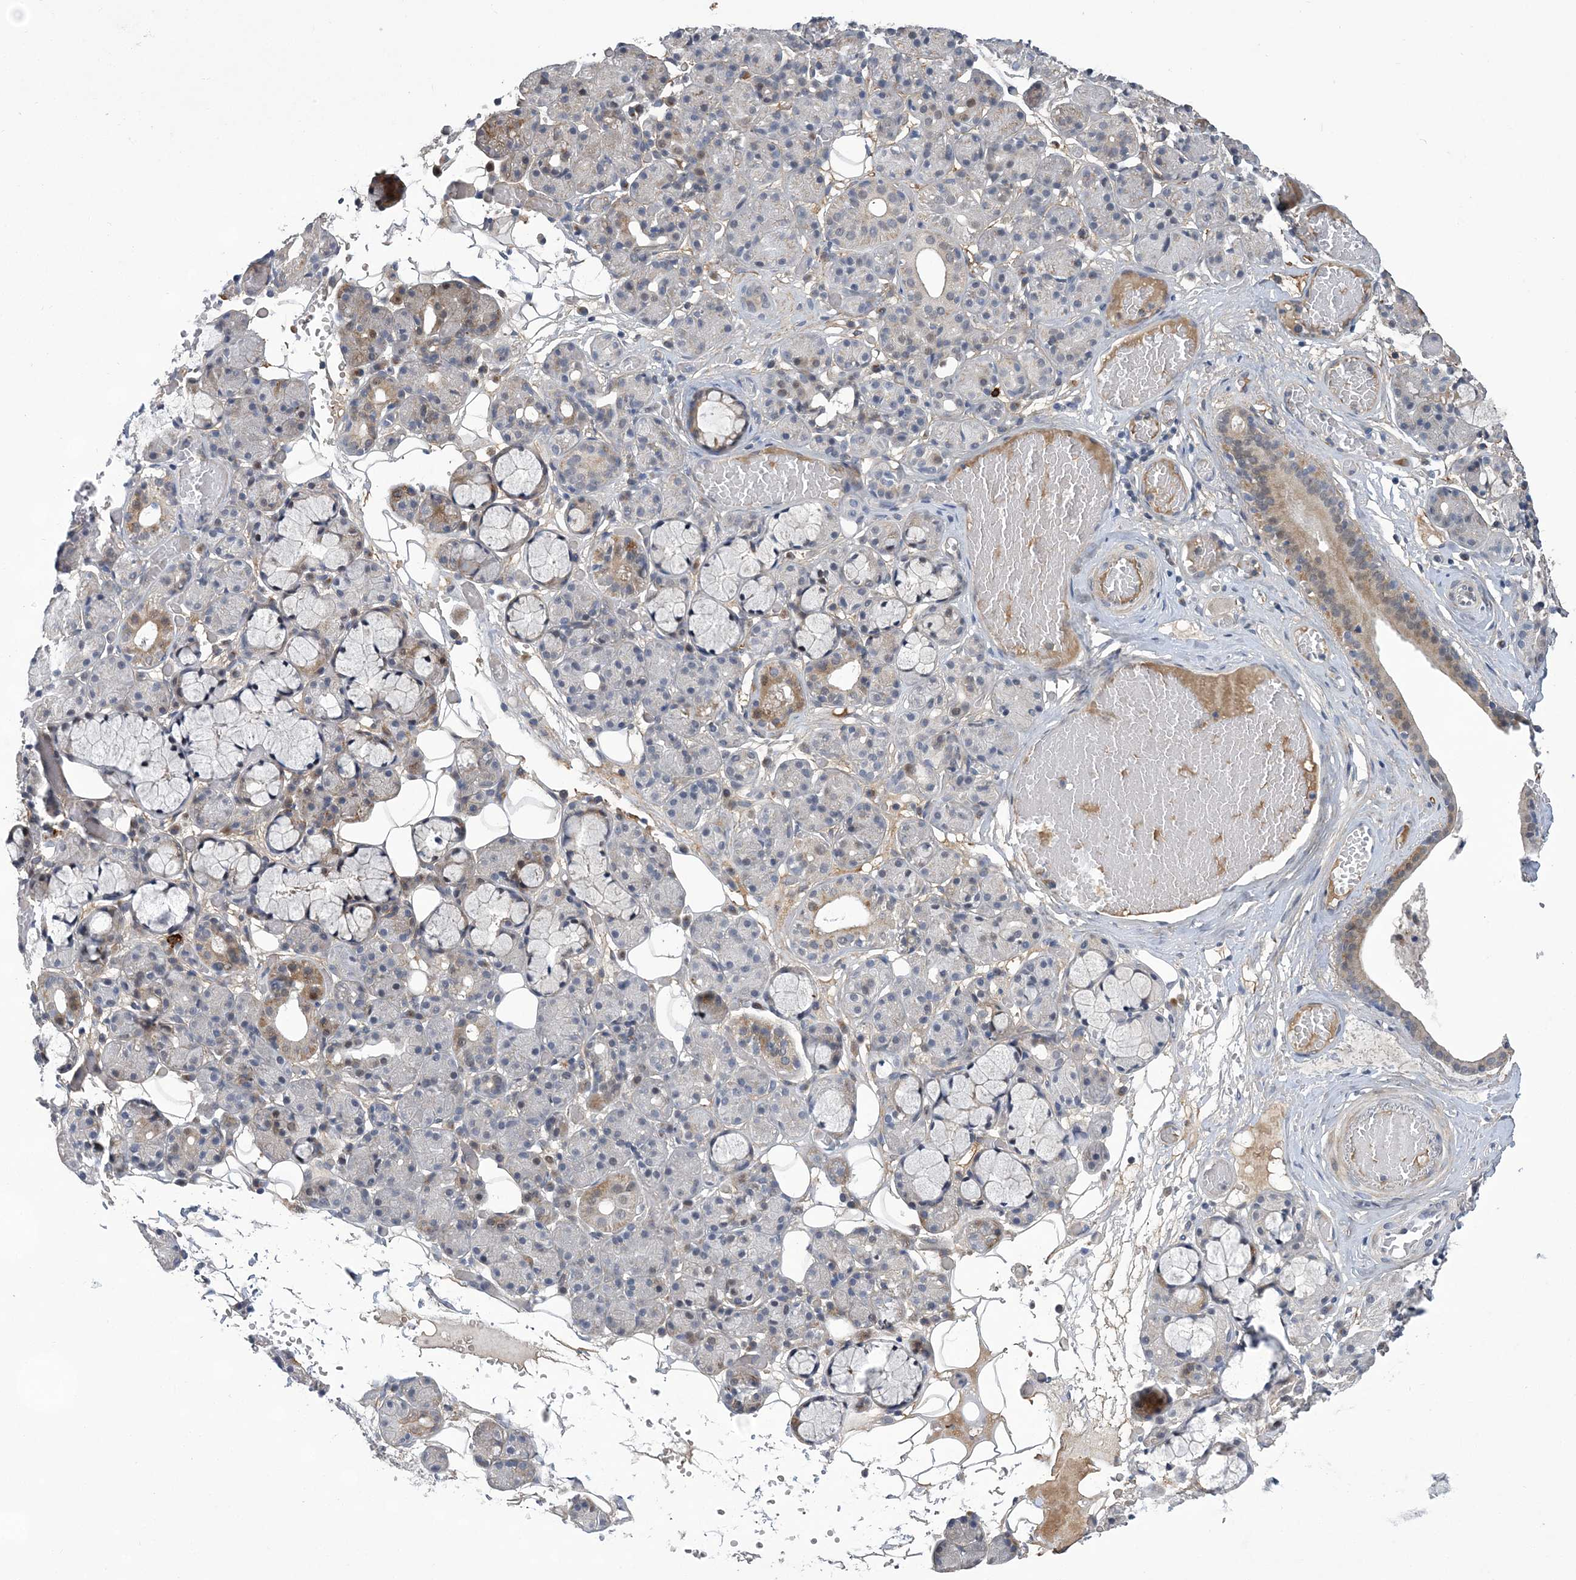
{"staining": {"intensity": "moderate", "quantity": "<25%", "location": "cytoplasmic/membranous"}, "tissue": "salivary gland", "cell_type": "Glandular cells", "image_type": "normal", "snomed": [{"axis": "morphology", "description": "Normal tissue, NOS"}, {"axis": "topography", "description": "Salivary gland"}], "caption": "Salivary gland stained with a protein marker reveals moderate staining in glandular cells.", "gene": "FAM217A", "patient": {"sex": "male", "age": 63}}